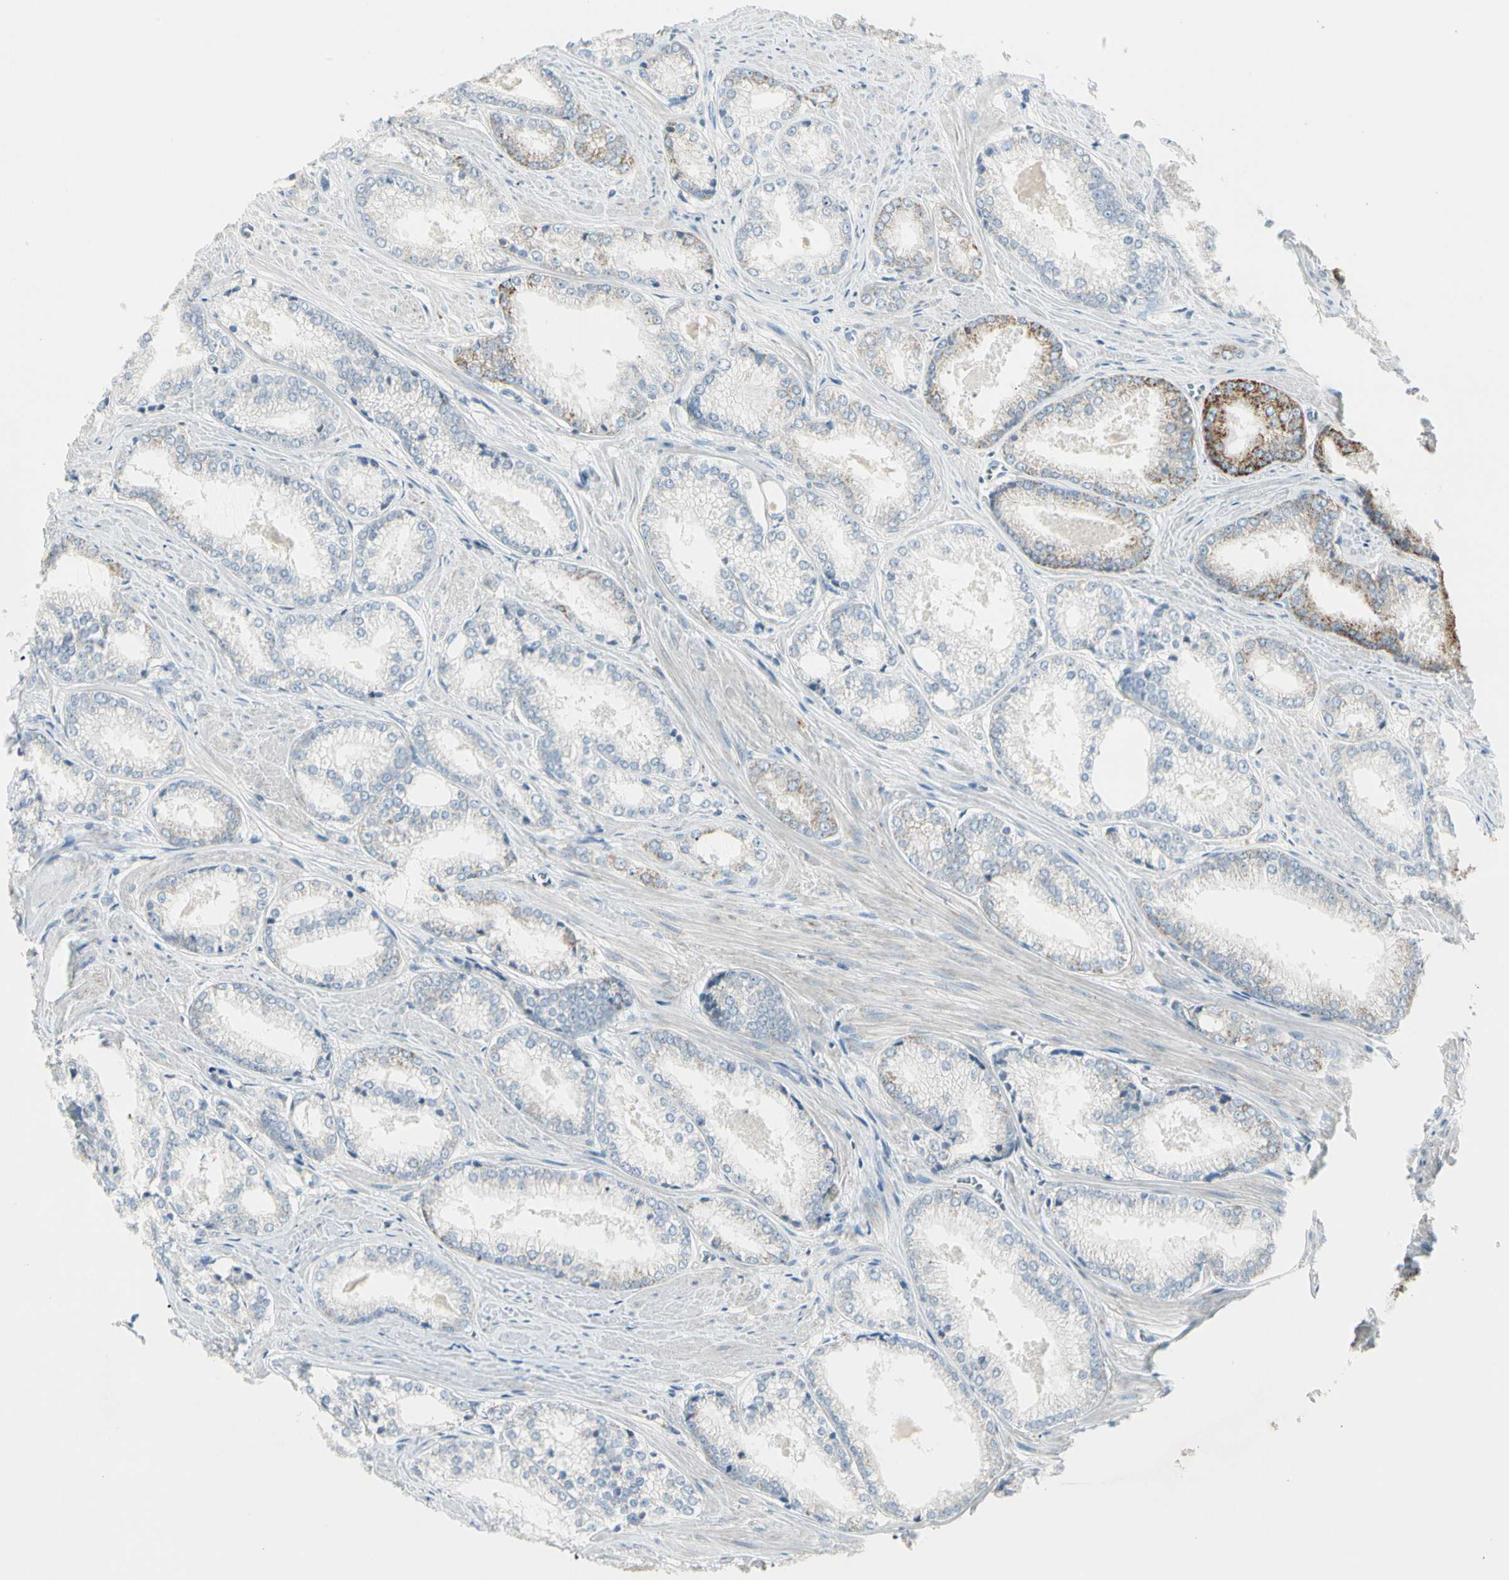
{"staining": {"intensity": "strong", "quantity": "<25%", "location": "cytoplasmic/membranous"}, "tissue": "prostate cancer", "cell_type": "Tumor cells", "image_type": "cancer", "snomed": [{"axis": "morphology", "description": "Adenocarcinoma, Low grade"}, {"axis": "topography", "description": "Prostate"}], "caption": "A brown stain highlights strong cytoplasmic/membranous expression of a protein in prostate adenocarcinoma (low-grade) tumor cells.", "gene": "SLC6A15", "patient": {"sex": "male", "age": 64}}